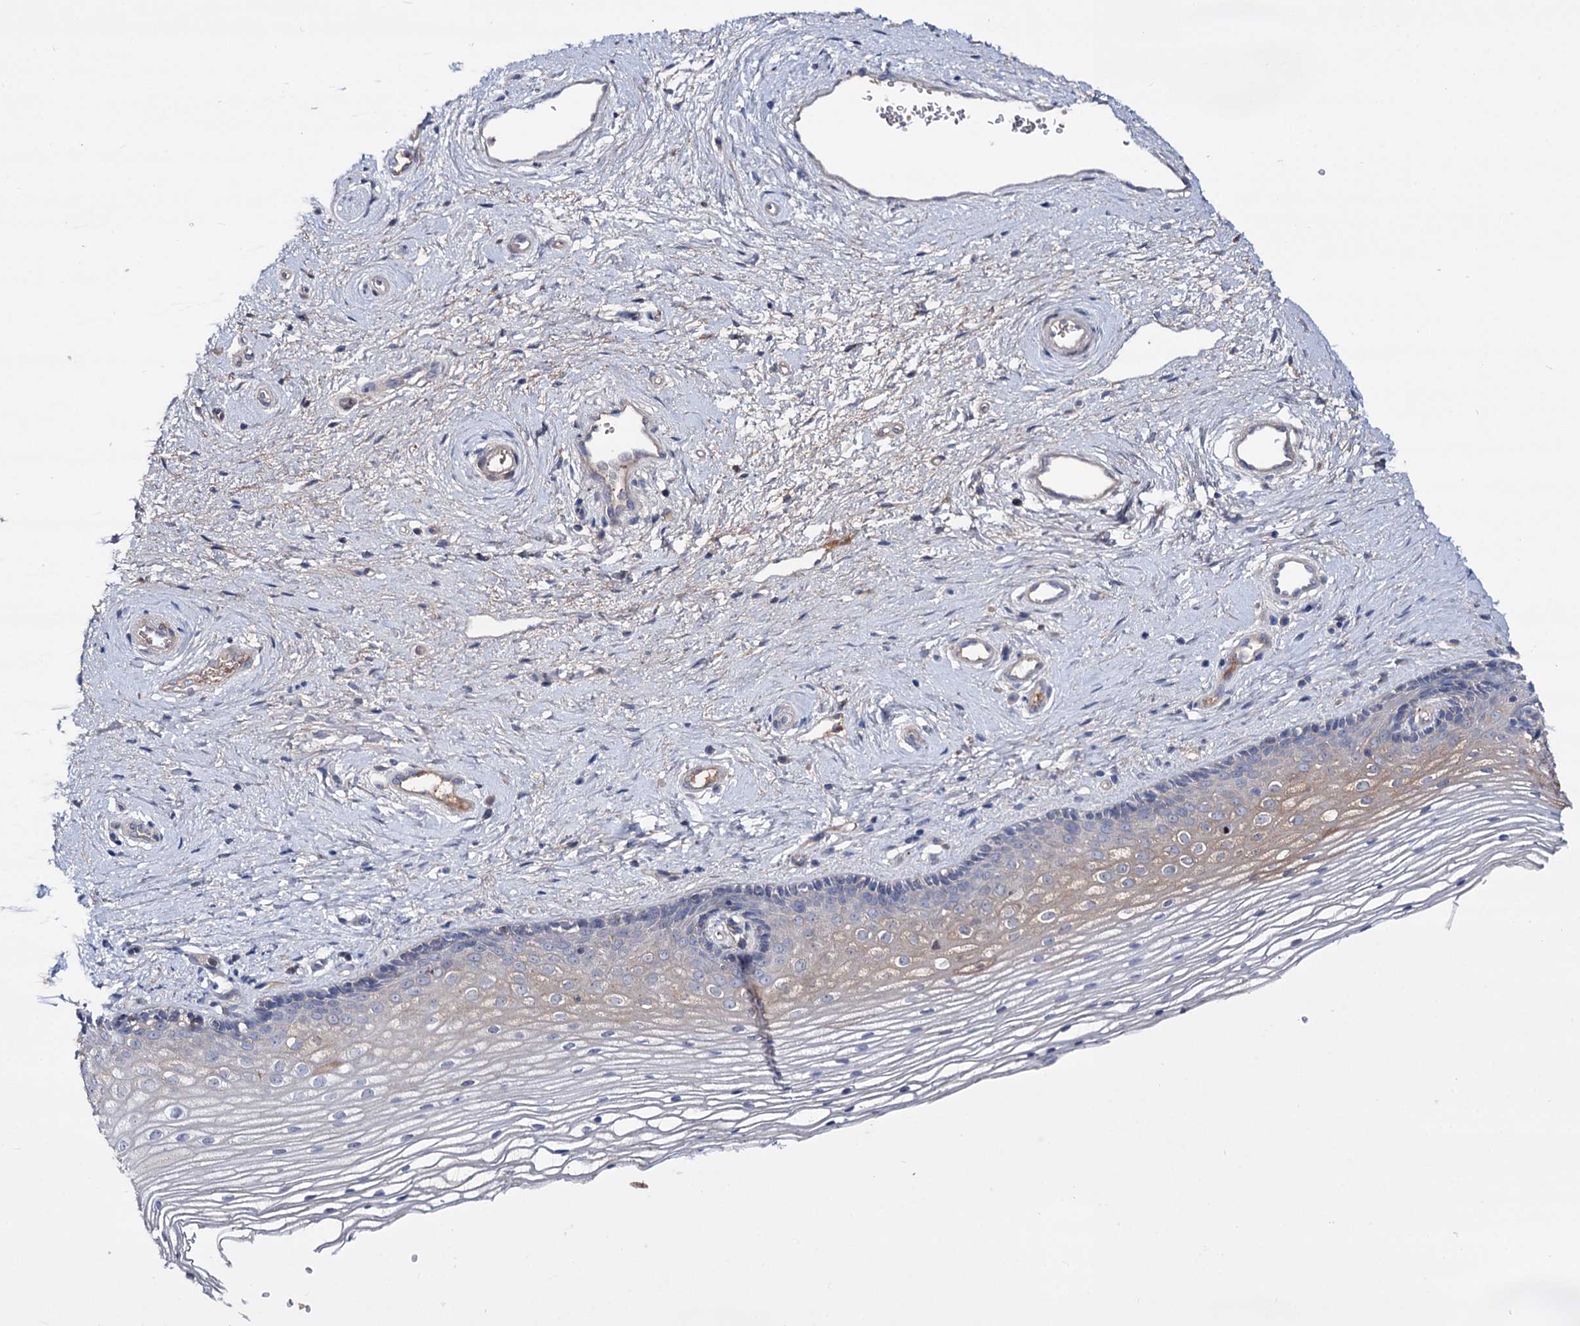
{"staining": {"intensity": "weak", "quantity": "<25%", "location": "cytoplasmic/membranous"}, "tissue": "vagina", "cell_type": "Squamous epithelial cells", "image_type": "normal", "snomed": [{"axis": "morphology", "description": "Normal tissue, NOS"}, {"axis": "topography", "description": "Vagina"}], "caption": "The immunohistochemistry histopathology image has no significant staining in squamous epithelial cells of vagina. (IHC, brightfield microscopy, high magnification).", "gene": "PPP1R32", "patient": {"sex": "female", "age": 46}}